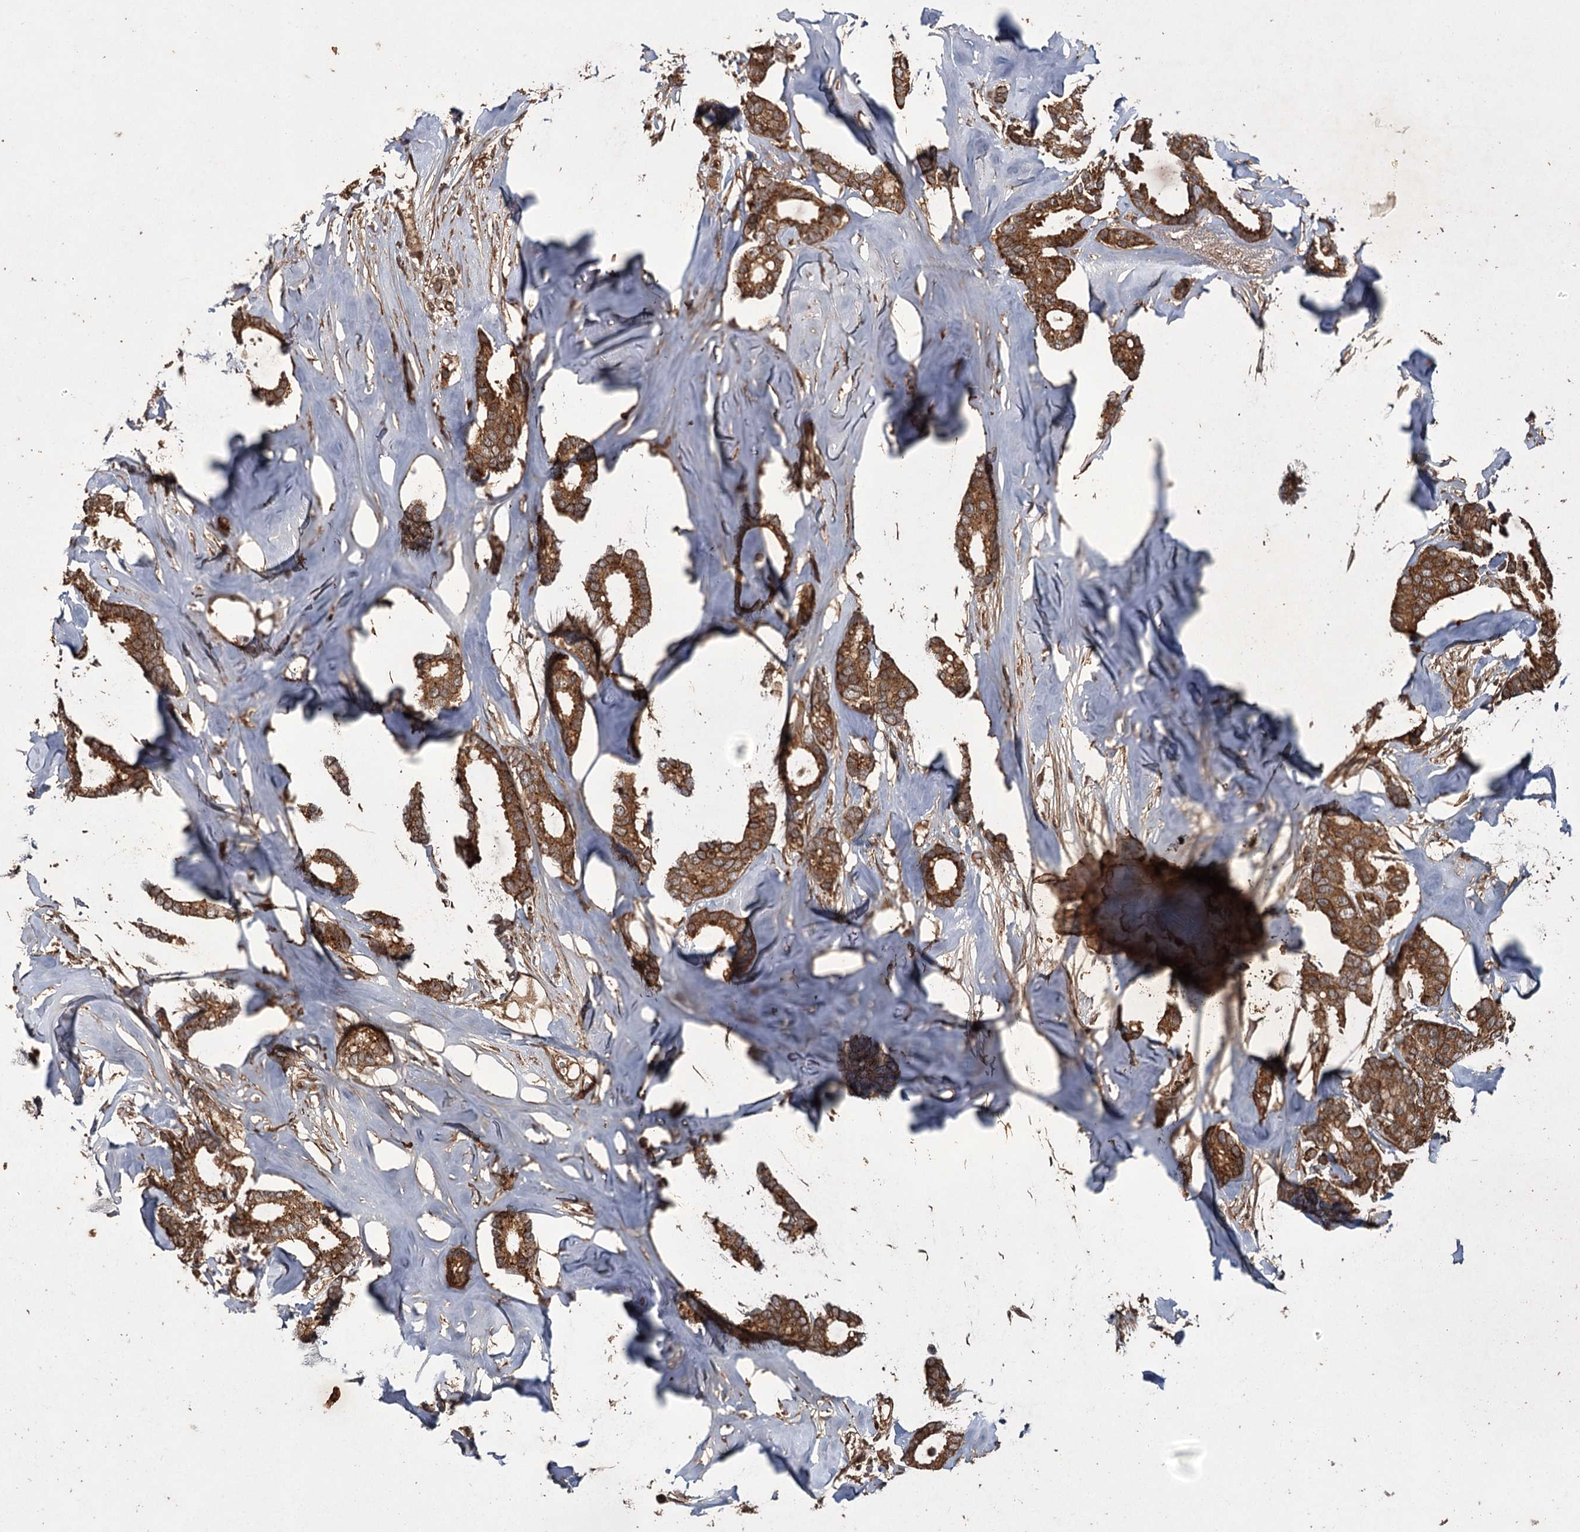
{"staining": {"intensity": "strong", "quantity": ">75%", "location": "cytoplasmic/membranous"}, "tissue": "breast cancer", "cell_type": "Tumor cells", "image_type": "cancer", "snomed": [{"axis": "morphology", "description": "Duct carcinoma"}, {"axis": "topography", "description": "Breast"}], "caption": "DAB immunohistochemical staining of breast cancer (infiltrating ductal carcinoma) exhibits strong cytoplasmic/membranous protein positivity in approximately >75% of tumor cells.", "gene": "RPAP3", "patient": {"sex": "female", "age": 87}}